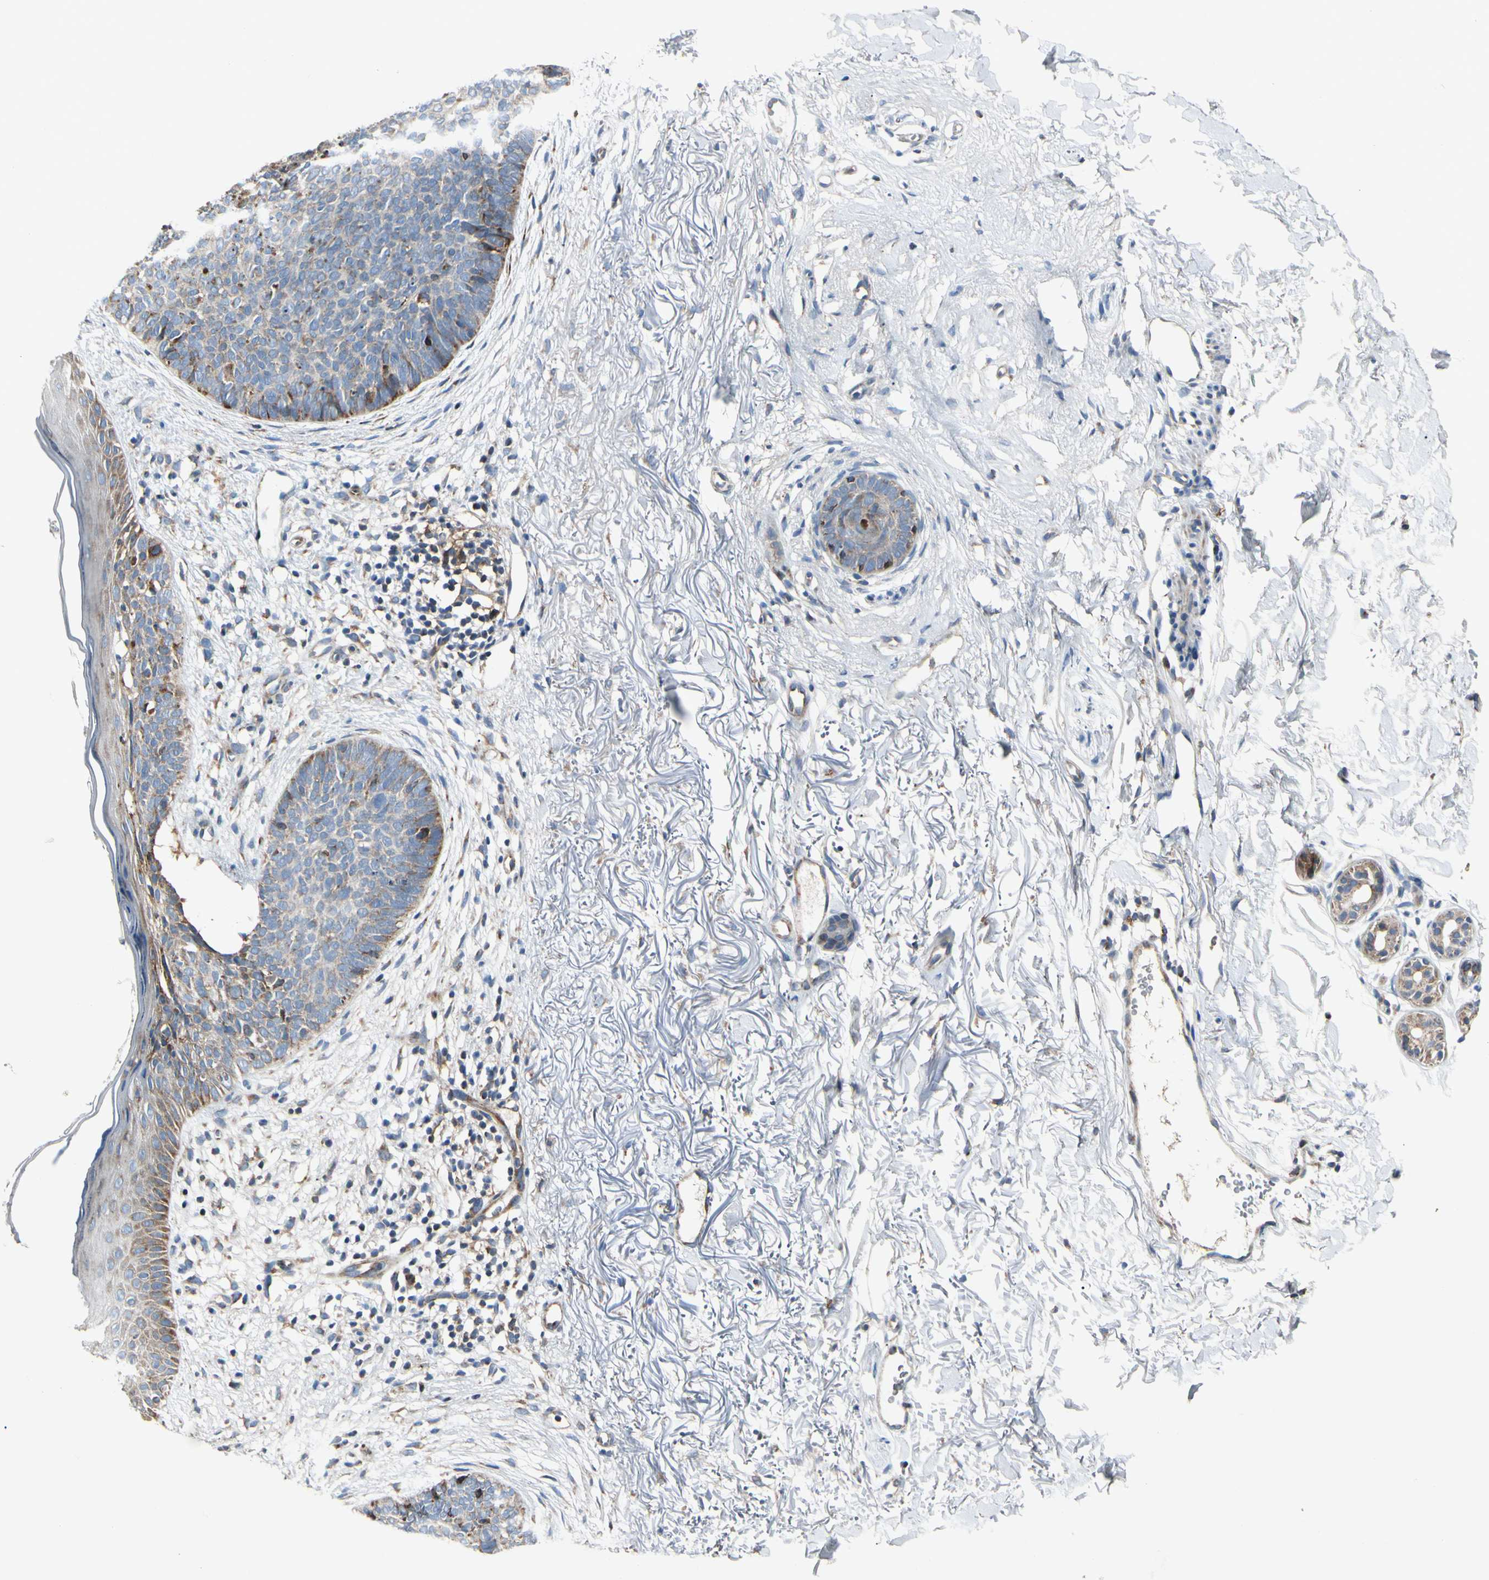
{"staining": {"intensity": "weak", "quantity": "25%-75%", "location": "cytoplasmic/membranous"}, "tissue": "skin cancer", "cell_type": "Tumor cells", "image_type": "cancer", "snomed": [{"axis": "morphology", "description": "Basal cell carcinoma"}, {"axis": "topography", "description": "Skin"}], "caption": "Weak cytoplasmic/membranous positivity for a protein is present in approximately 25%-75% of tumor cells of skin basal cell carcinoma using immunohistochemistry (IHC).", "gene": "MRPL9", "patient": {"sex": "female", "age": 70}}